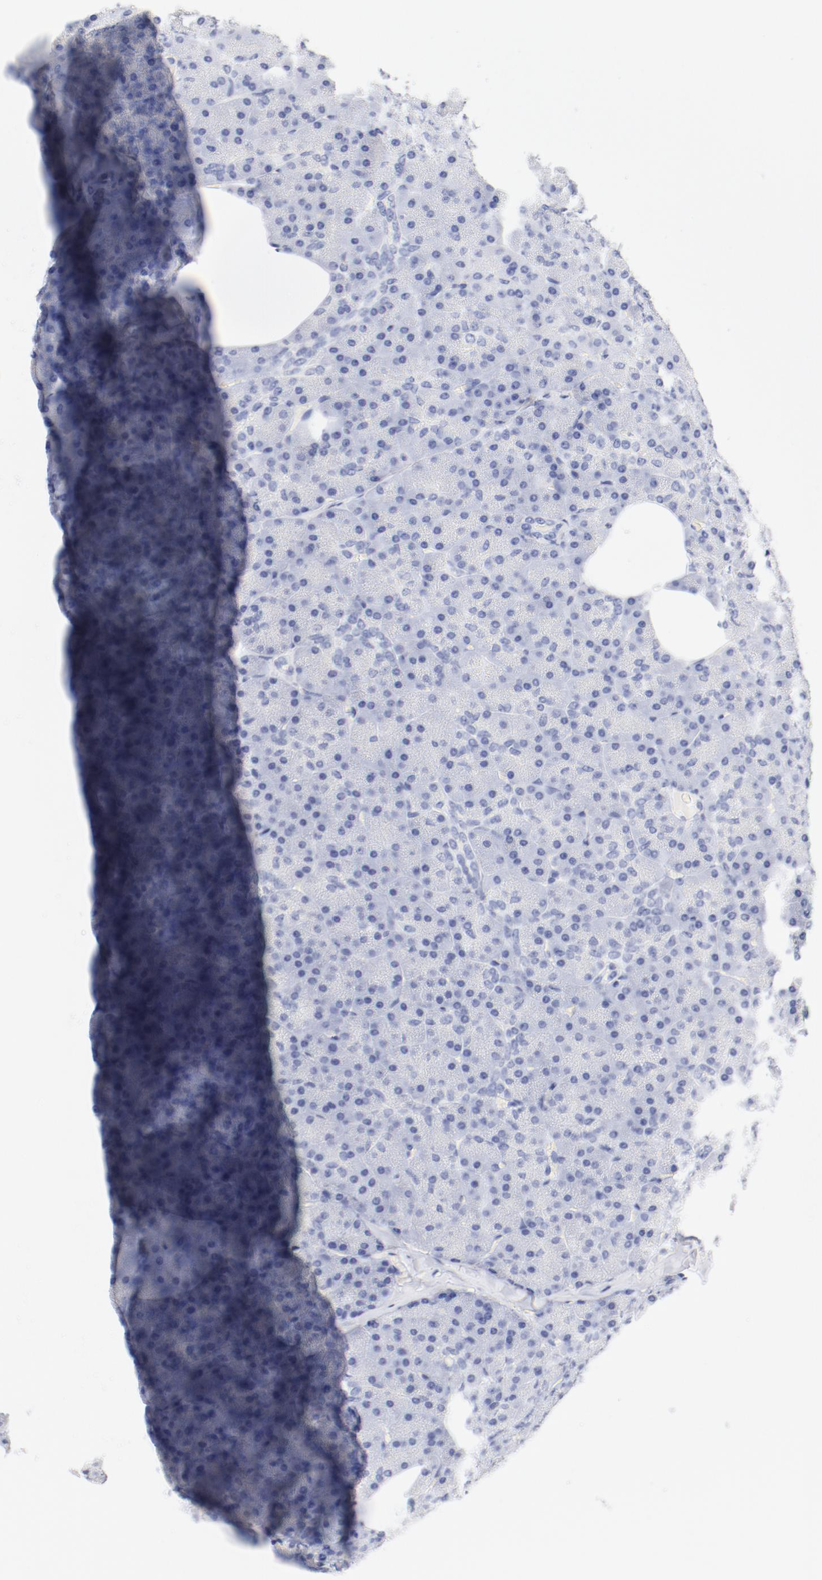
{"staining": {"intensity": "negative", "quantity": "none", "location": "none"}, "tissue": "pancreas", "cell_type": "Exocrine glandular cells", "image_type": "normal", "snomed": [{"axis": "morphology", "description": "Normal tissue, NOS"}, {"axis": "topography", "description": "Pancreas"}], "caption": "Human pancreas stained for a protein using immunohistochemistry (IHC) displays no staining in exocrine glandular cells.", "gene": "HOMER1", "patient": {"sex": "female", "age": 35}}